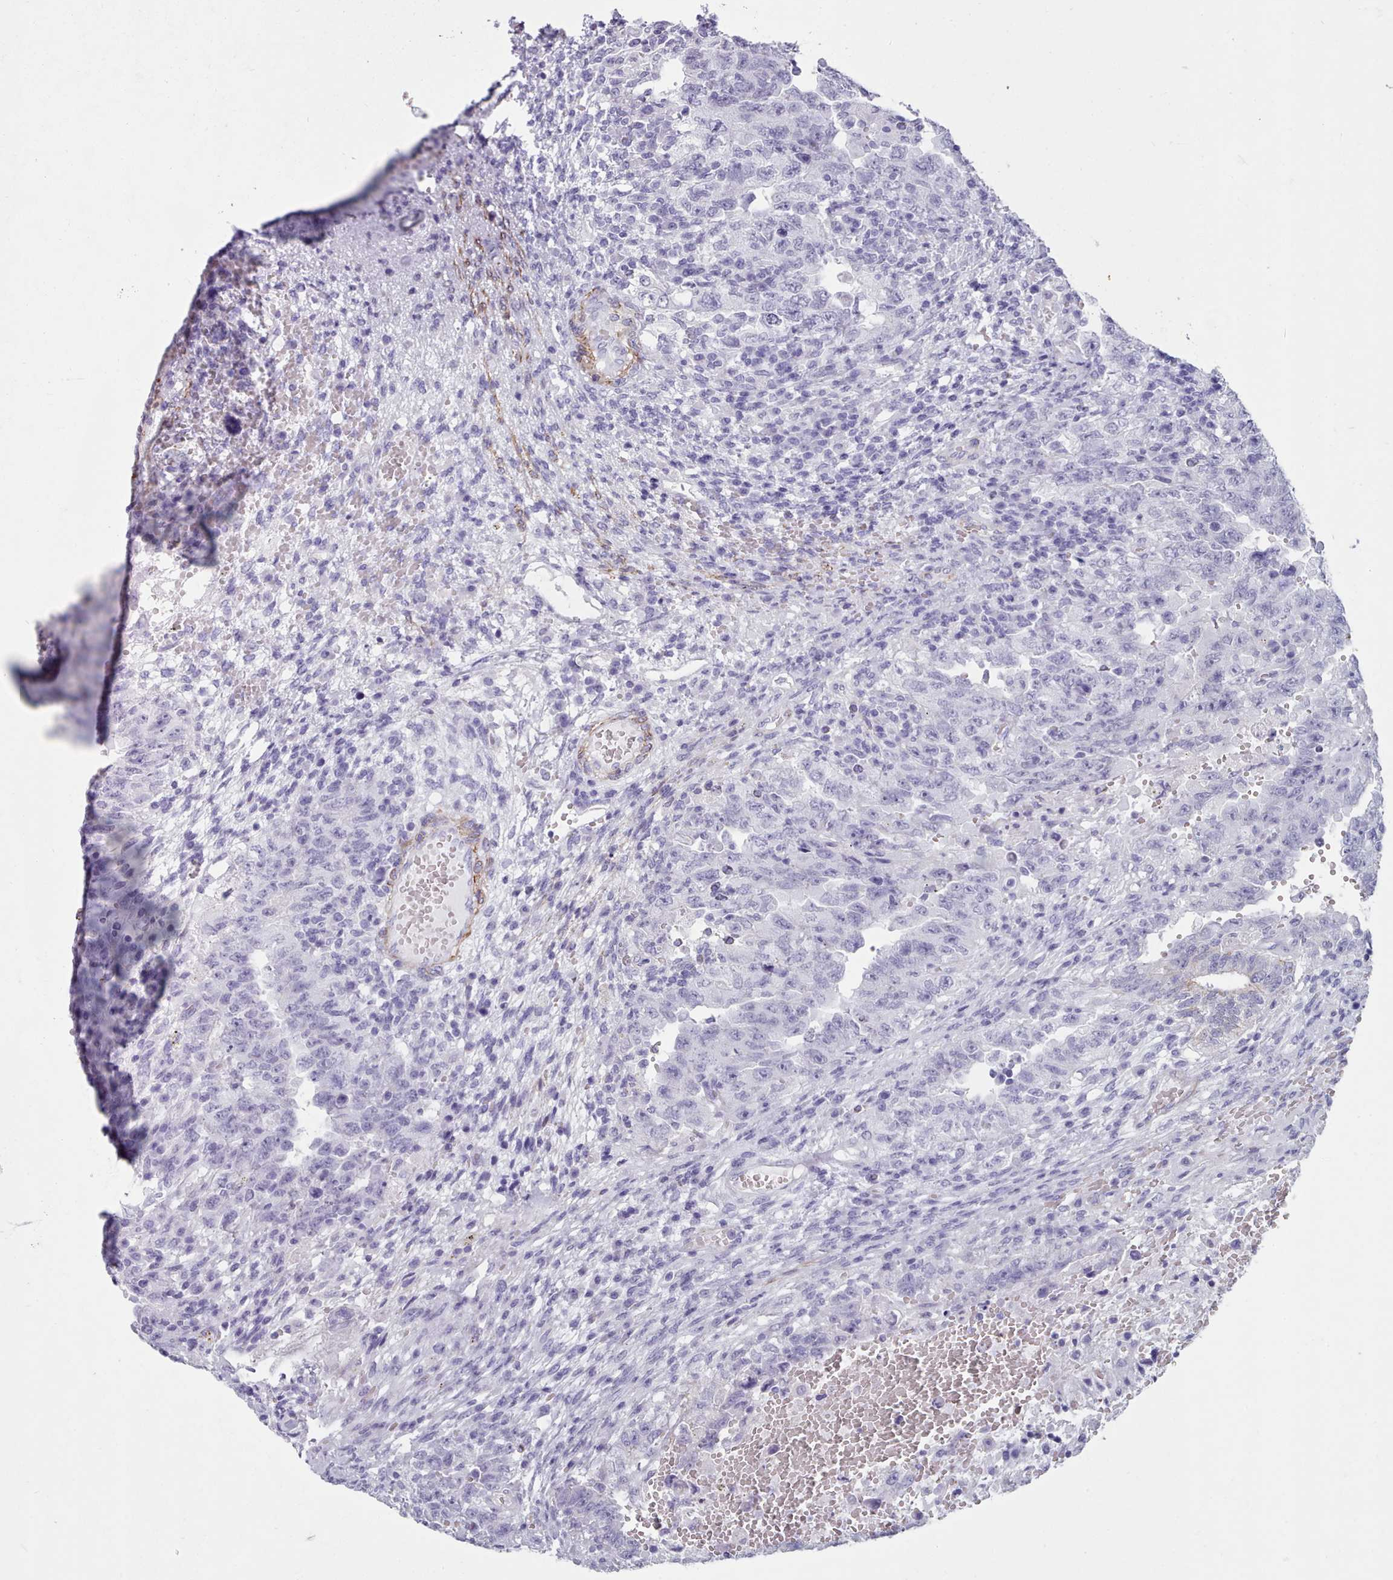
{"staining": {"intensity": "negative", "quantity": "none", "location": "none"}, "tissue": "testis cancer", "cell_type": "Tumor cells", "image_type": "cancer", "snomed": [{"axis": "morphology", "description": "Carcinoma, Embryonal, NOS"}, {"axis": "topography", "description": "Testis"}], "caption": "Human testis cancer stained for a protein using immunohistochemistry shows no positivity in tumor cells.", "gene": "FPGS", "patient": {"sex": "male", "age": 26}}